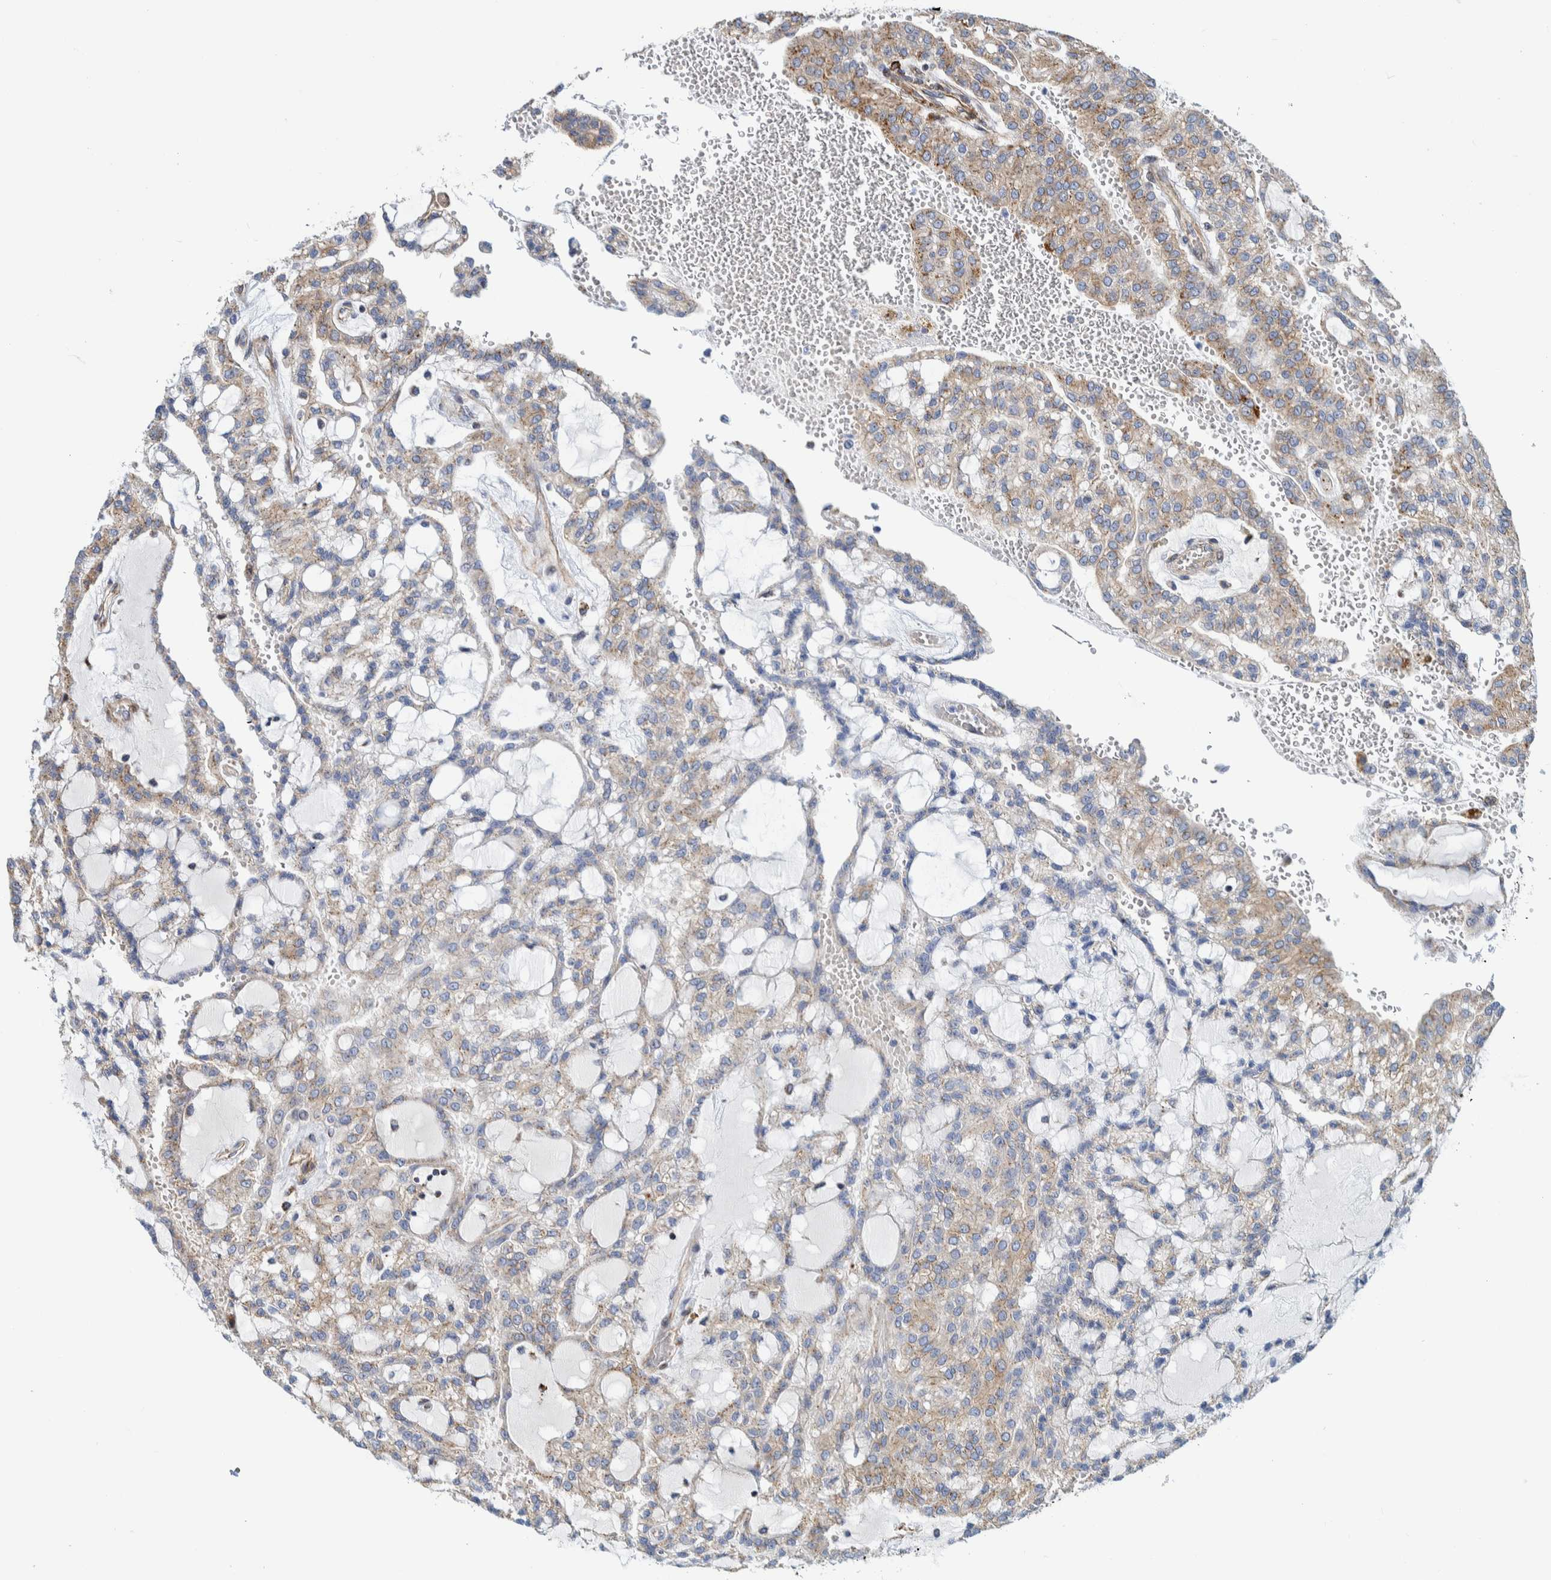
{"staining": {"intensity": "weak", "quantity": ">75%", "location": "cytoplasmic/membranous"}, "tissue": "renal cancer", "cell_type": "Tumor cells", "image_type": "cancer", "snomed": [{"axis": "morphology", "description": "Adenocarcinoma, NOS"}, {"axis": "topography", "description": "Kidney"}], "caption": "Weak cytoplasmic/membranous staining for a protein is present in about >75% of tumor cells of renal adenocarcinoma using immunohistochemistry (IHC).", "gene": "CCDC57", "patient": {"sex": "male", "age": 63}}